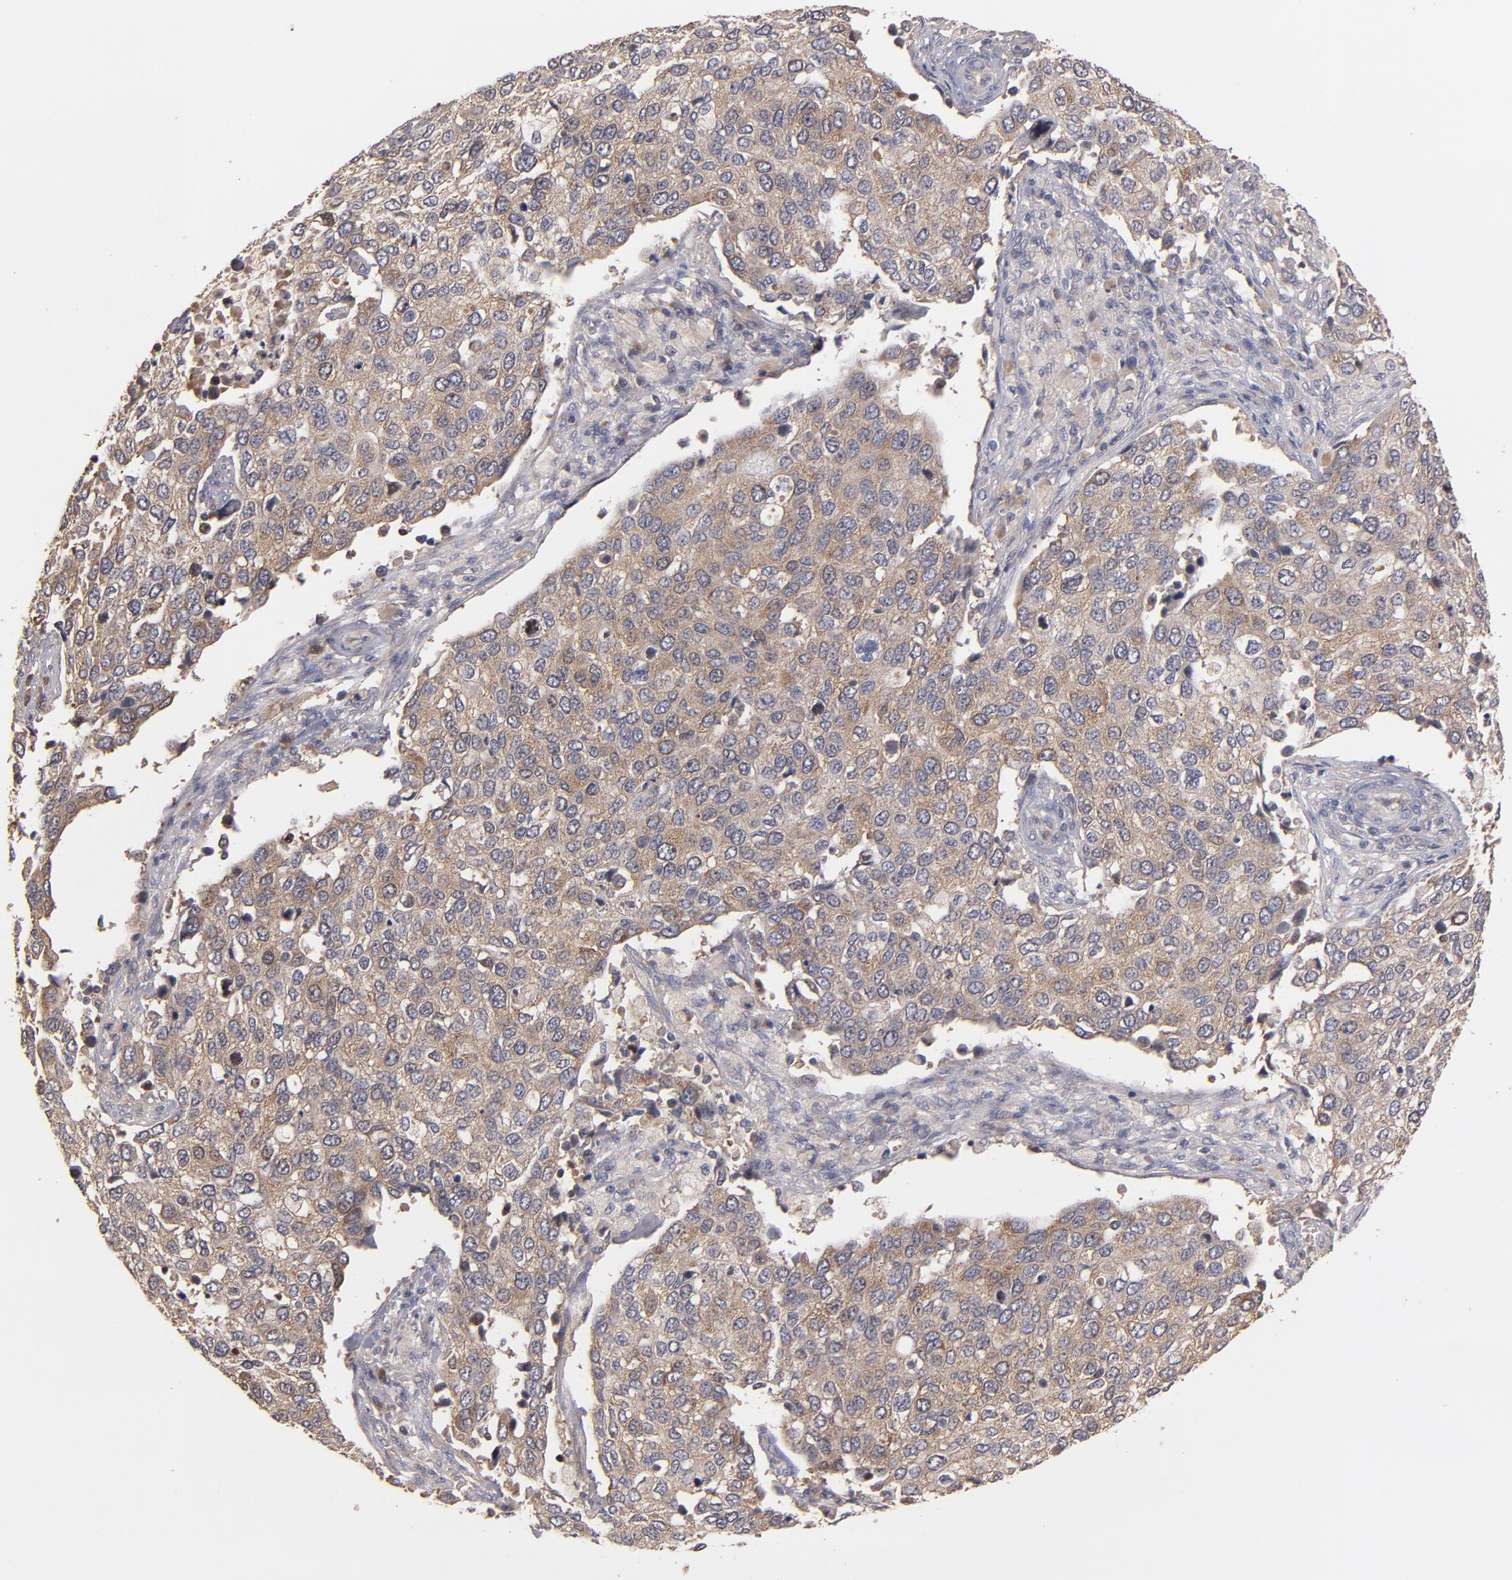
{"staining": {"intensity": "moderate", "quantity": ">75%", "location": "cytoplasmic/membranous"}, "tissue": "cervical cancer", "cell_type": "Tumor cells", "image_type": "cancer", "snomed": [{"axis": "morphology", "description": "Squamous cell carcinoma, NOS"}, {"axis": "topography", "description": "Cervix"}], "caption": "An immunohistochemistry (IHC) photomicrograph of tumor tissue is shown. Protein staining in brown highlights moderate cytoplasmic/membranous positivity in cervical cancer within tumor cells.", "gene": "UPF3B", "patient": {"sex": "female", "age": 54}}